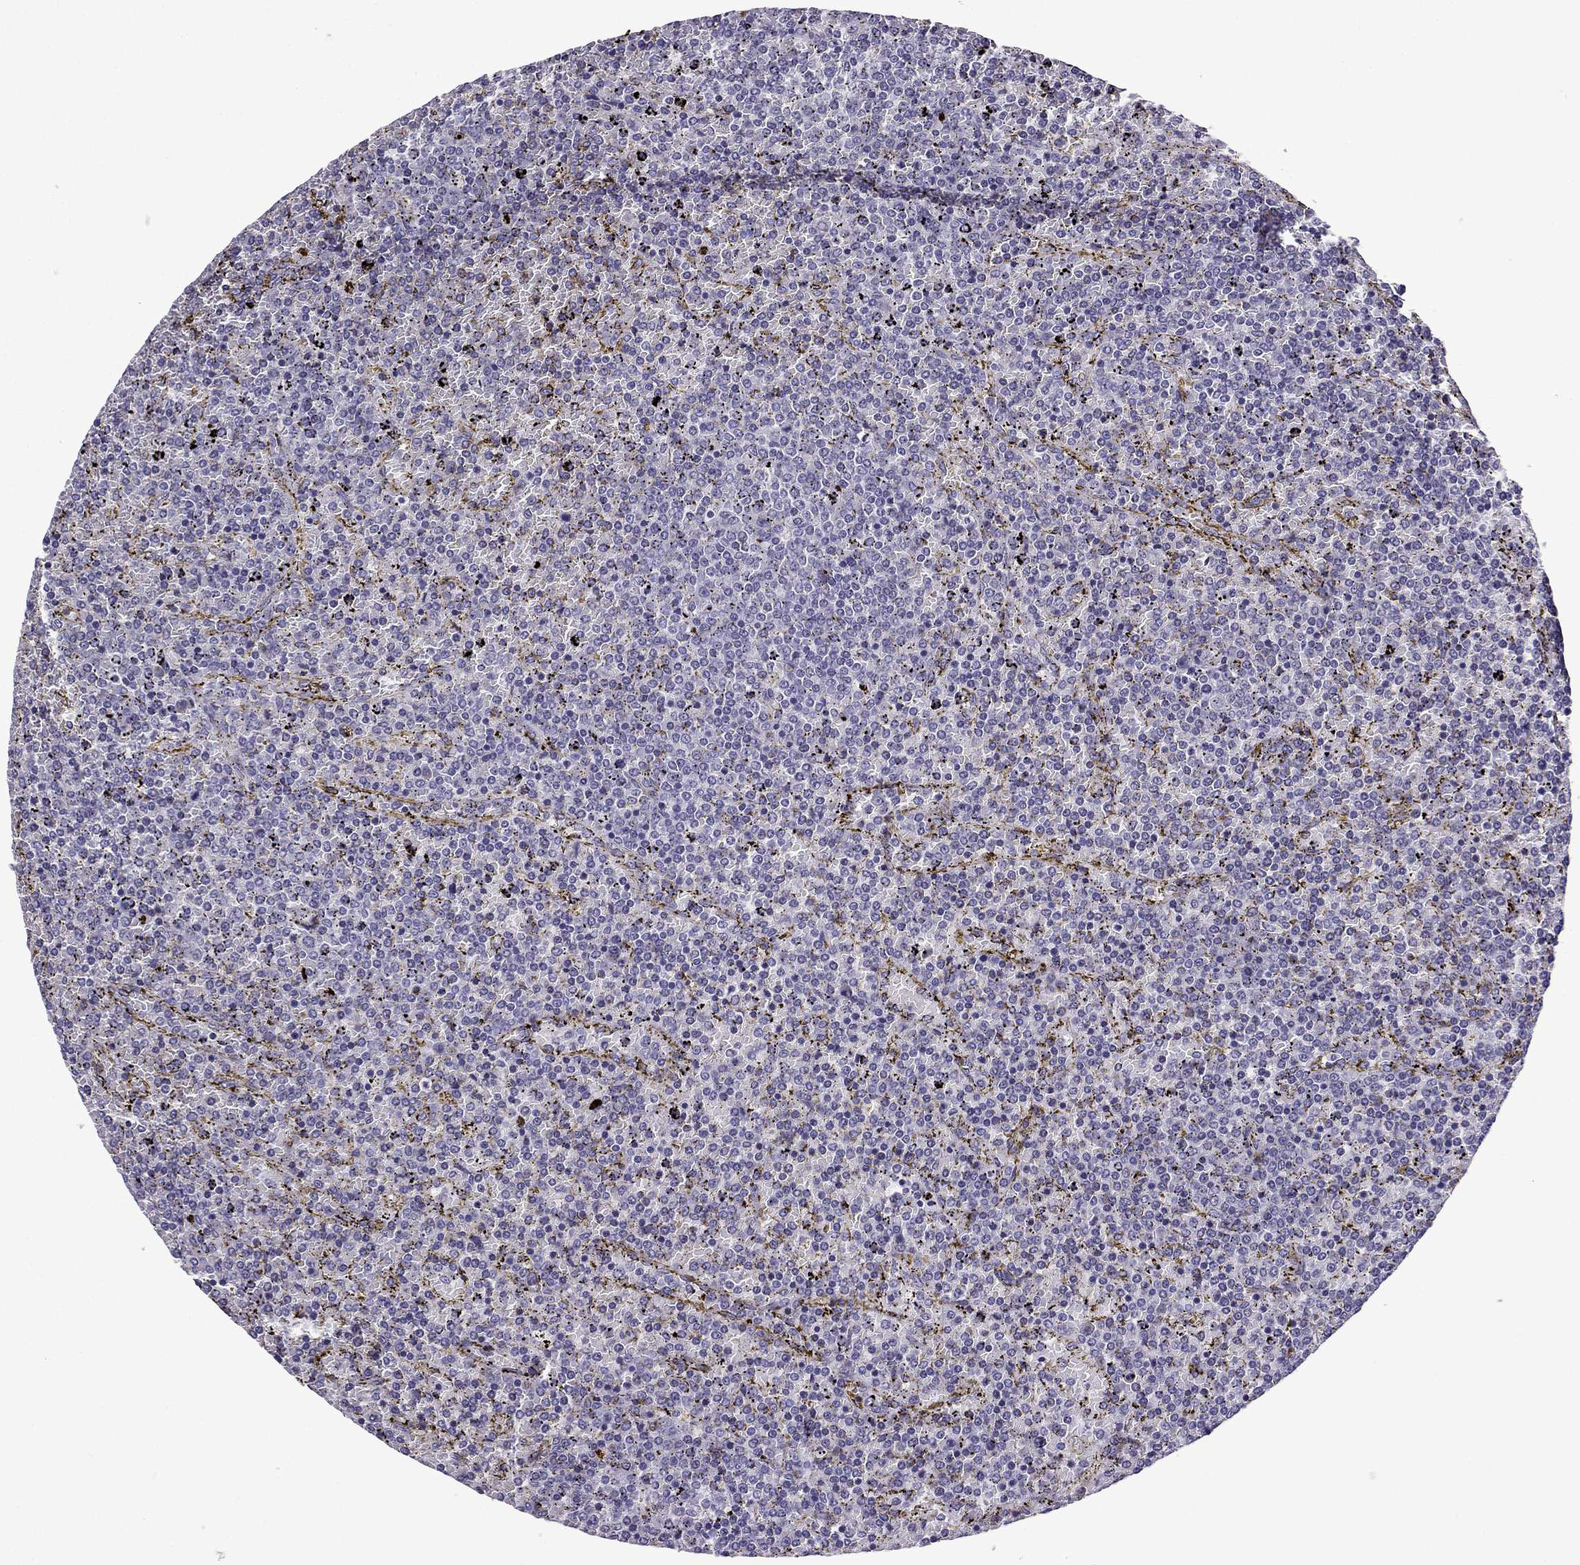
{"staining": {"intensity": "negative", "quantity": "none", "location": "none"}, "tissue": "lymphoma", "cell_type": "Tumor cells", "image_type": "cancer", "snomed": [{"axis": "morphology", "description": "Malignant lymphoma, non-Hodgkin's type, Low grade"}, {"axis": "topography", "description": "Spleen"}], "caption": "Tumor cells are negative for brown protein staining in low-grade malignant lymphoma, non-Hodgkin's type. The staining was performed using DAB (3,3'-diaminobenzidine) to visualize the protein expression in brown, while the nuclei were stained in blue with hematoxylin (Magnification: 20x).", "gene": "TTN", "patient": {"sex": "female", "age": 77}}